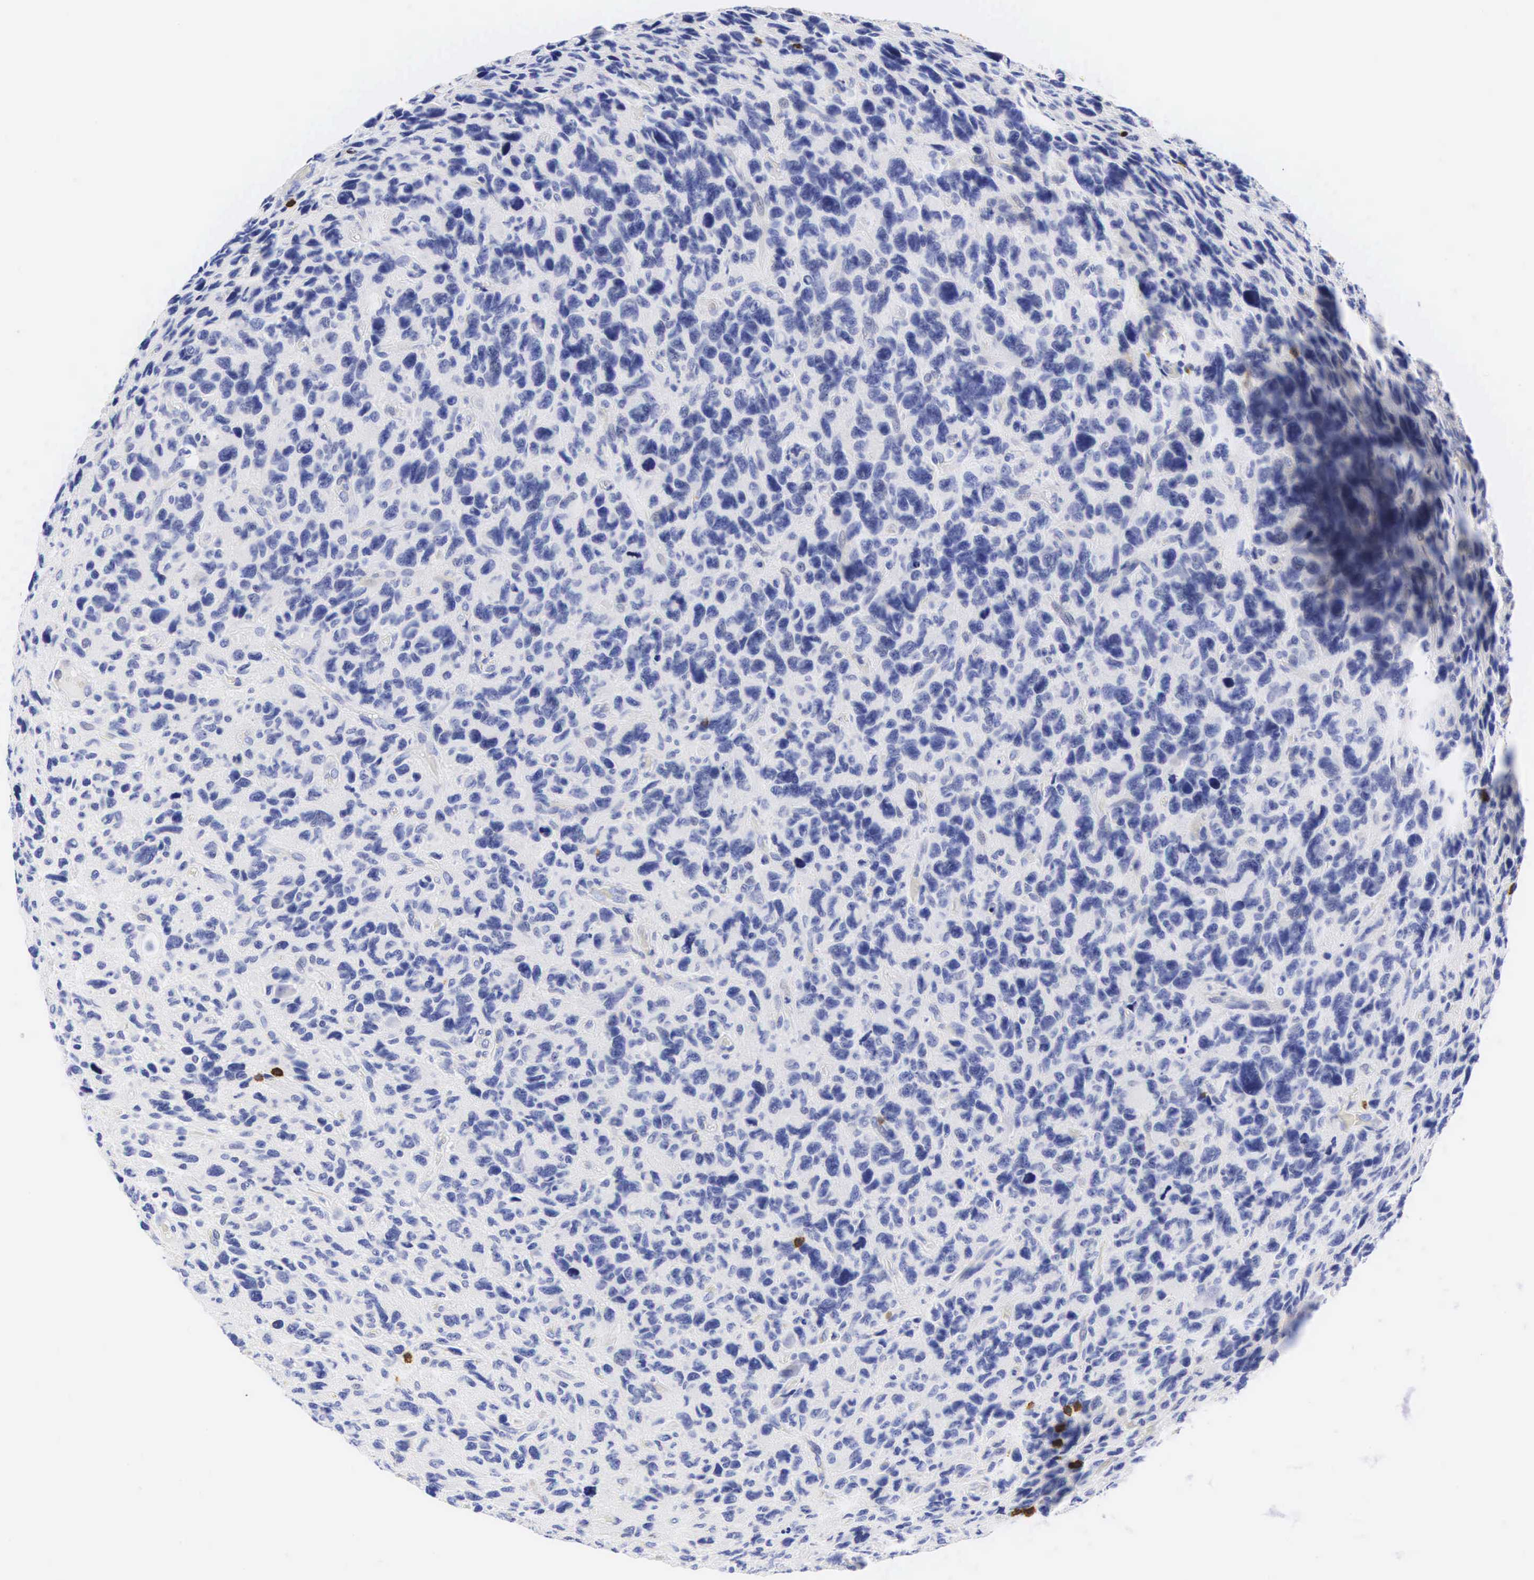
{"staining": {"intensity": "negative", "quantity": "none", "location": "none"}, "tissue": "glioma", "cell_type": "Tumor cells", "image_type": "cancer", "snomed": [{"axis": "morphology", "description": "Glioma, malignant, High grade"}, {"axis": "topography", "description": "Brain"}], "caption": "Tumor cells show no significant expression in glioma. (DAB IHC, high magnification).", "gene": "CD8A", "patient": {"sex": "female", "age": 60}}